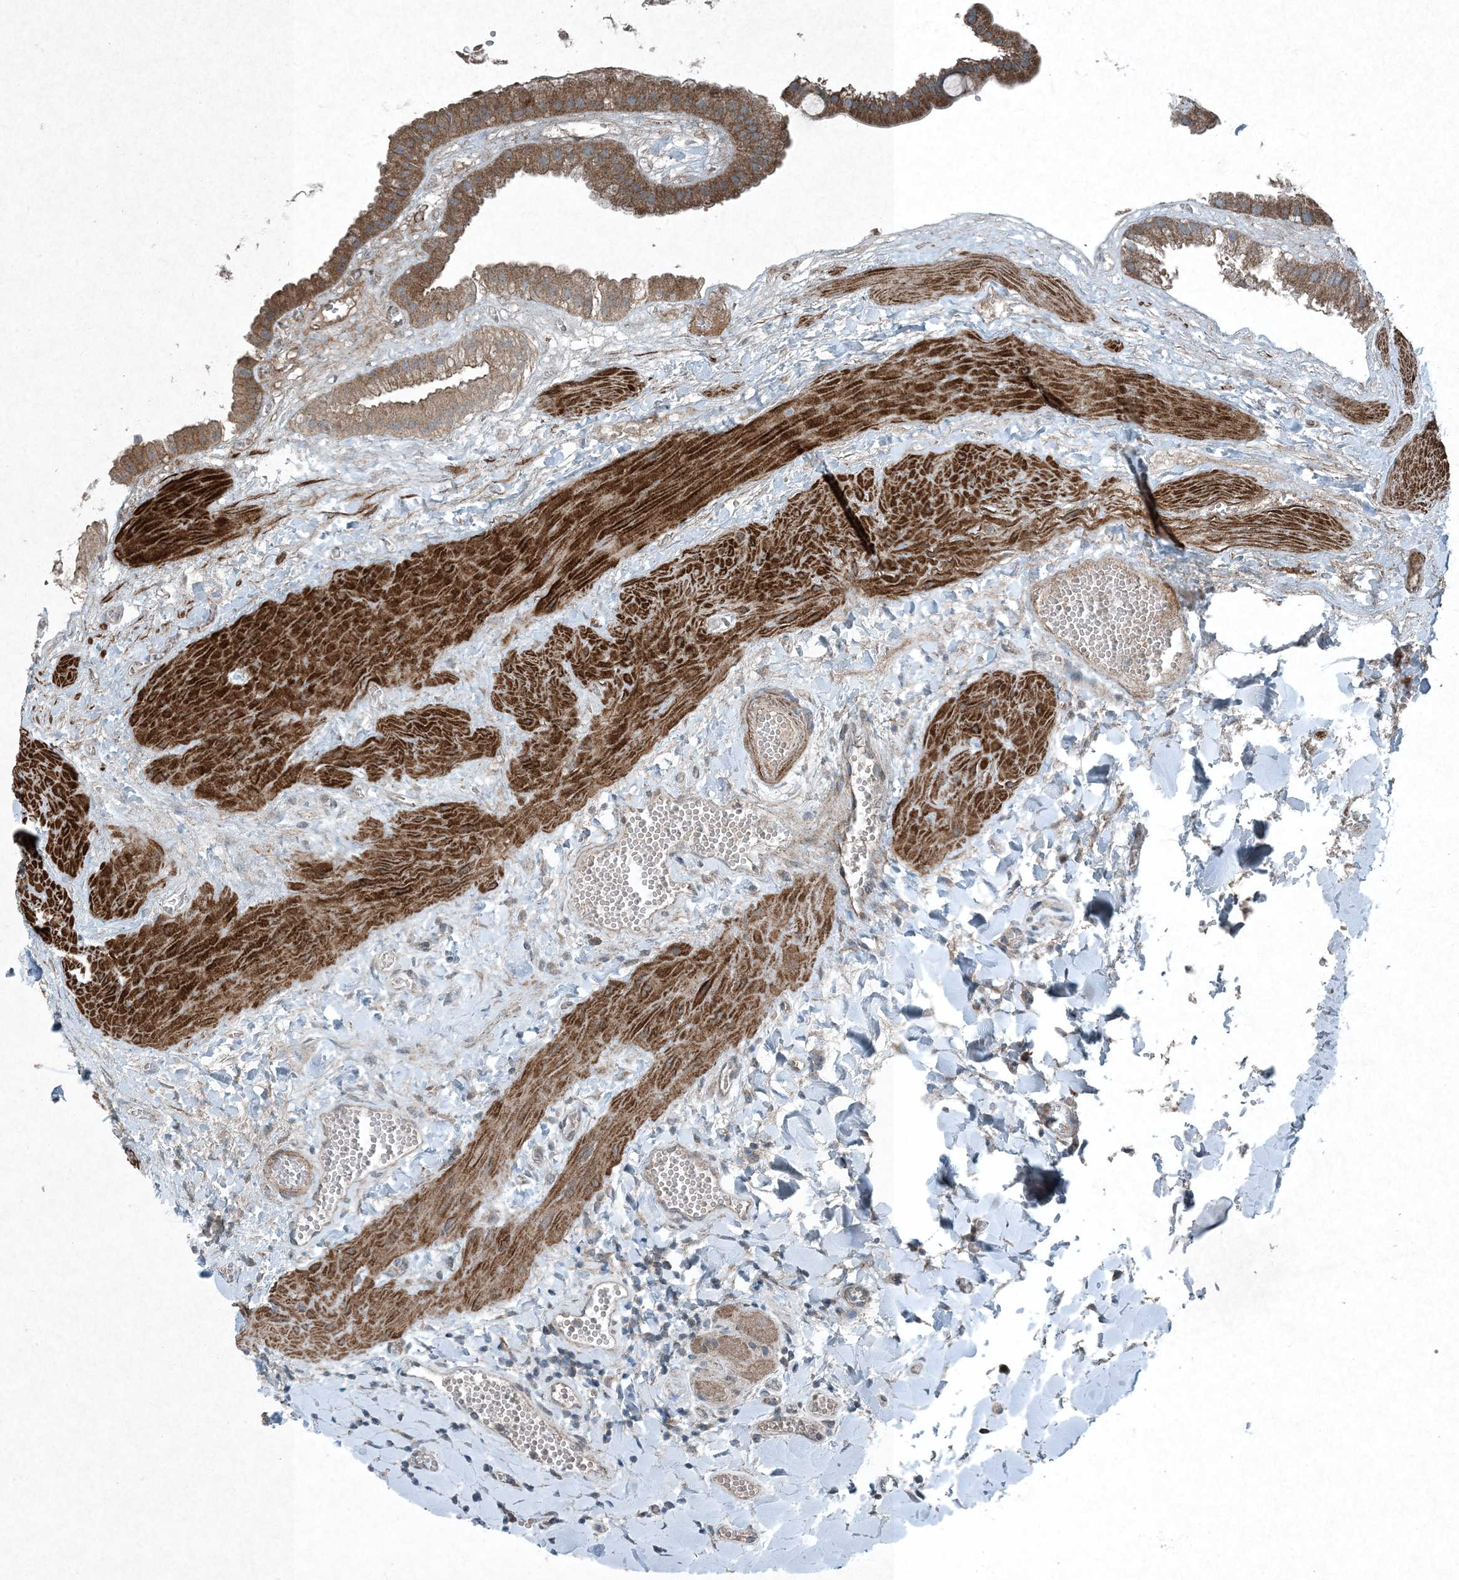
{"staining": {"intensity": "moderate", "quantity": ">75%", "location": "cytoplasmic/membranous"}, "tissue": "gallbladder", "cell_type": "Glandular cells", "image_type": "normal", "snomed": [{"axis": "morphology", "description": "Normal tissue, NOS"}, {"axis": "topography", "description": "Gallbladder"}], "caption": "IHC staining of unremarkable gallbladder, which displays medium levels of moderate cytoplasmic/membranous staining in approximately >75% of glandular cells indicating moderate cytoplasmic/membranous protein staining. The staining was performed using DAB (3,3'-diaminobenzidine) (brown) for protein detection and nuclei were counterstained in hematoxylin (blue).", "gene": "APOM", "patient": {"sex": "male", "age": 55}}